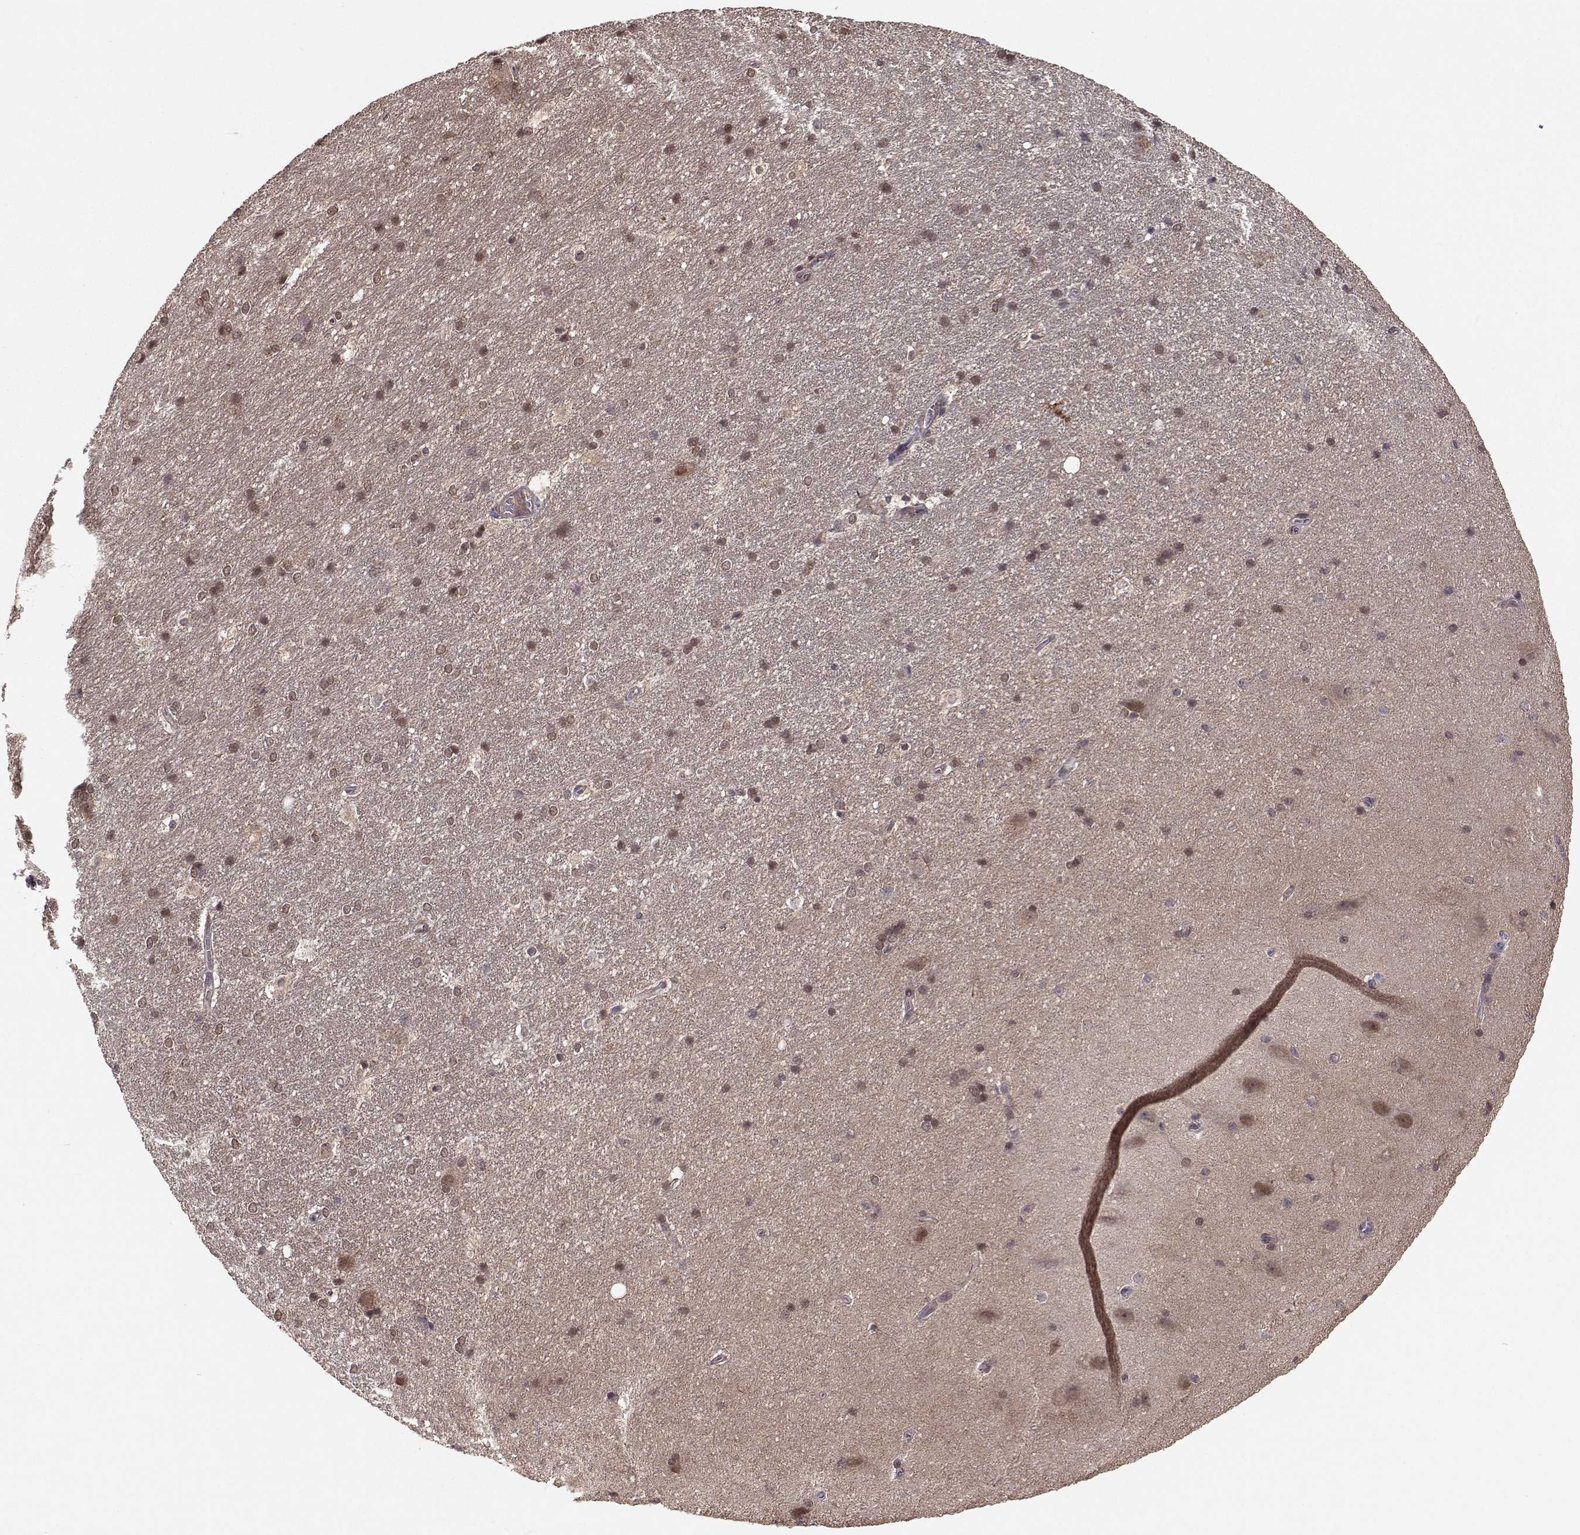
{"staining": {"intensity": "moderate", "quantity": "25%-75%", "location": "nuclear"}, "tissue": "hippocampus", "cell_type": "Glial cells", "image_type": "normal", "snomed": [{"axis": "morphology", "description": "Normal tissue, NOS"}, {"axis": "topography", "description": "Cerebral cortex"}, {"axis": "topography", "description": "Hippocampus"}], "caption": "Immunohistochemical staining of unremarkable hippocampus shows medium levels of moderate nuclear positivity in approximately 25%-75% of glial cells. (DAB (3,3'-diaminobenzidine) IHC, brown staining for protein, blue staining for nuclei).", "gene": "PLEKHG3", "patient": {"sex": "female", "age": 19}}